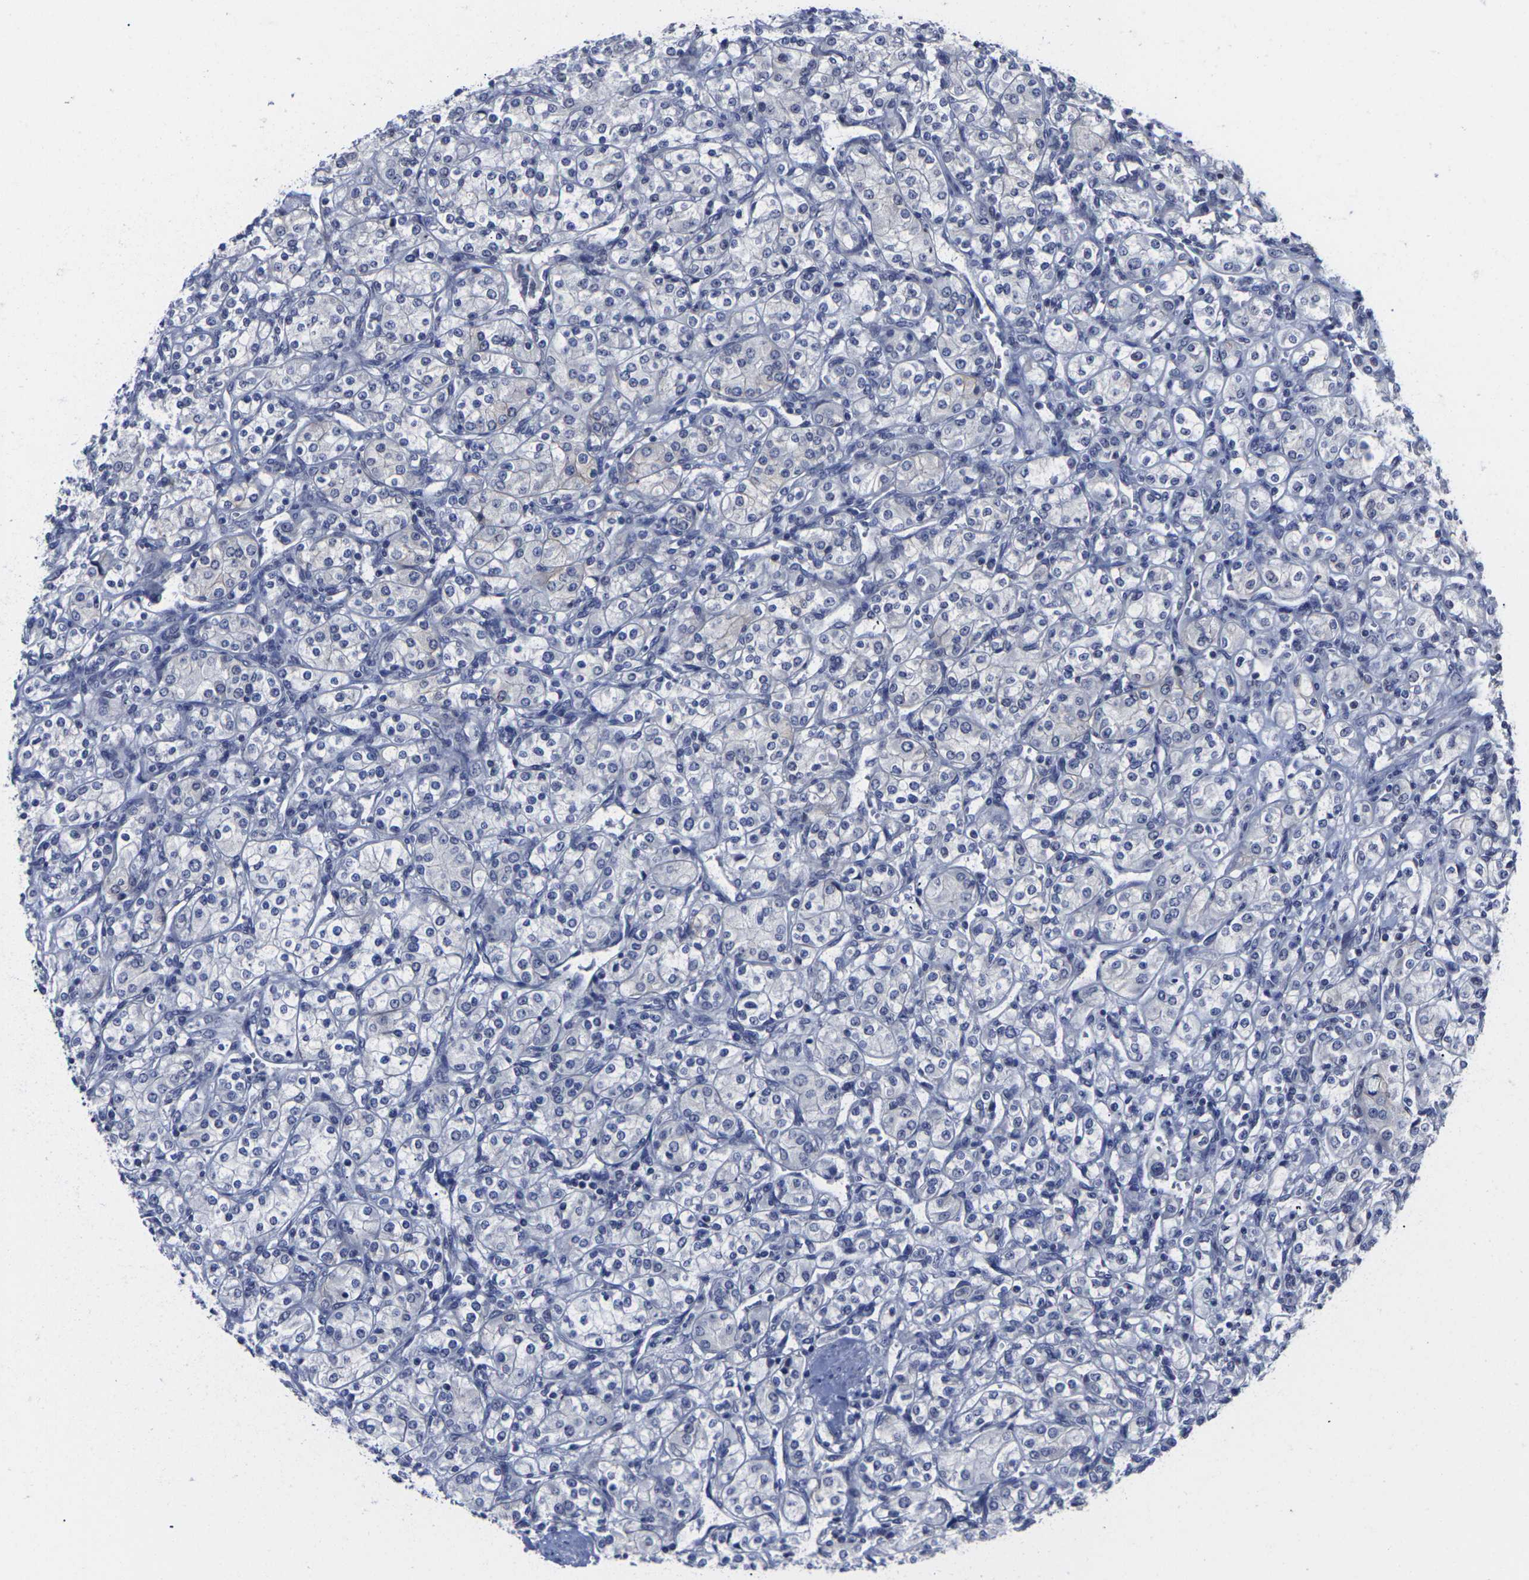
{"staining": {"intensity": "negative", "quantity": "none", "location": "none"}, "tissue": "renal cancer", "cell_type": "Tumor cells", "image_type": "cancer", "snomed": [{"axis": "morphology", "description": "Adenocarcinoma, NOS"}, {"axis": "topography", "description": "Kidney"}], "caption": "This is a photomicrograph of IHC staining of adenocarcinoma (renal), which shows no positivity in tumor cells.", "gene": "MSANTD4", "patient": {"sex": "male", "age": 77}}